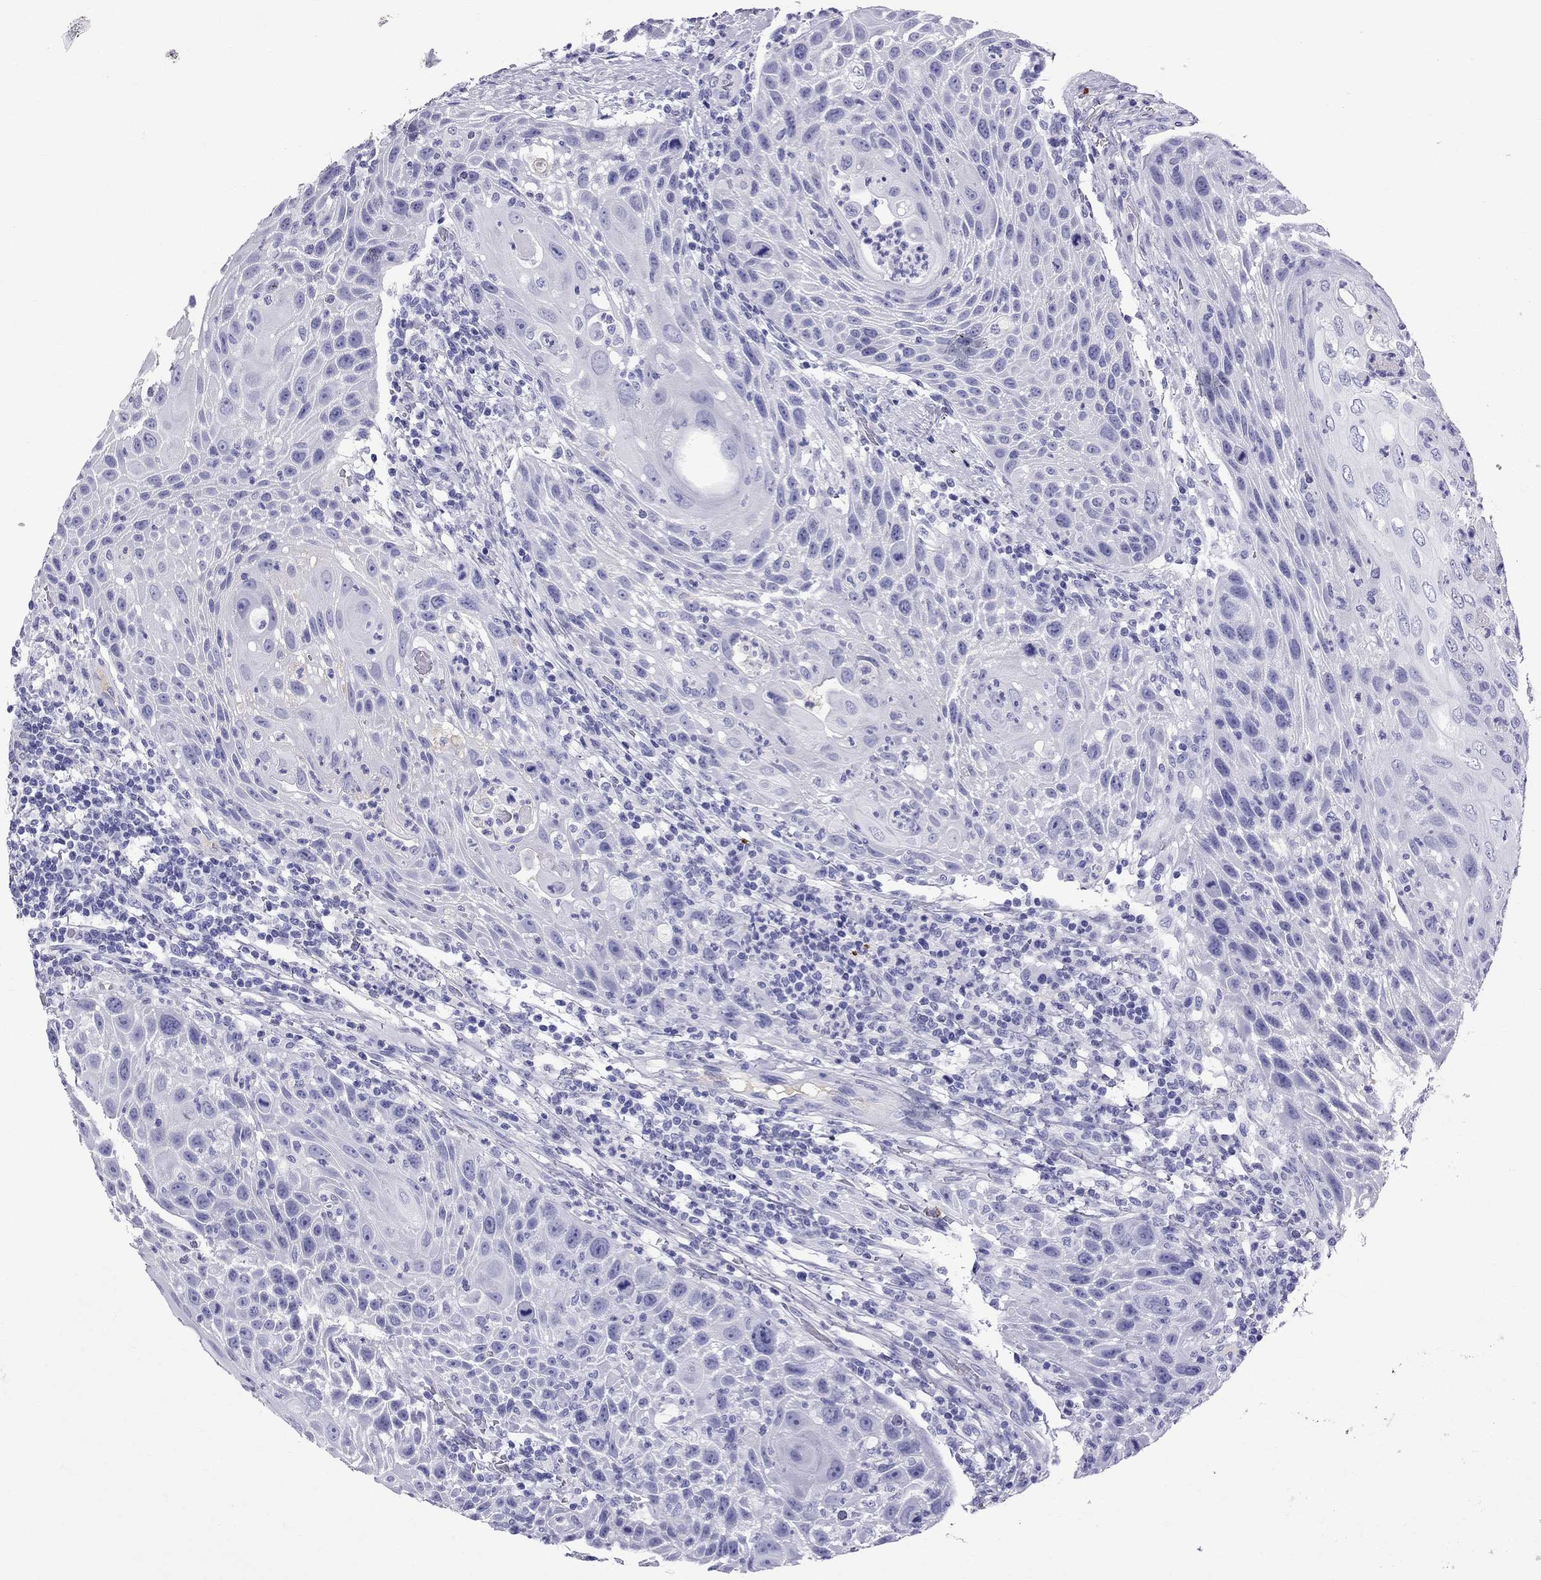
{"staining": {"intensity": "negative", "quantity": "none", "location": "none"}, "tissue": "head and neck cancer", "cell_type": "Tumor cells", "image_type": "cancer", "snomed": [{"axis": "morphology", "description": "Squamous cell carcinoma, NOS"}, {"axis": "topography", "description": "Head-Neck"}], "caption": "A histopathology image of squamous cell carcinoma (head and neck) stained for a protein exhibits no brown staining in tumor cells.", "gene": "SCART1", "patient": {"sex": "male", "age": 69}}